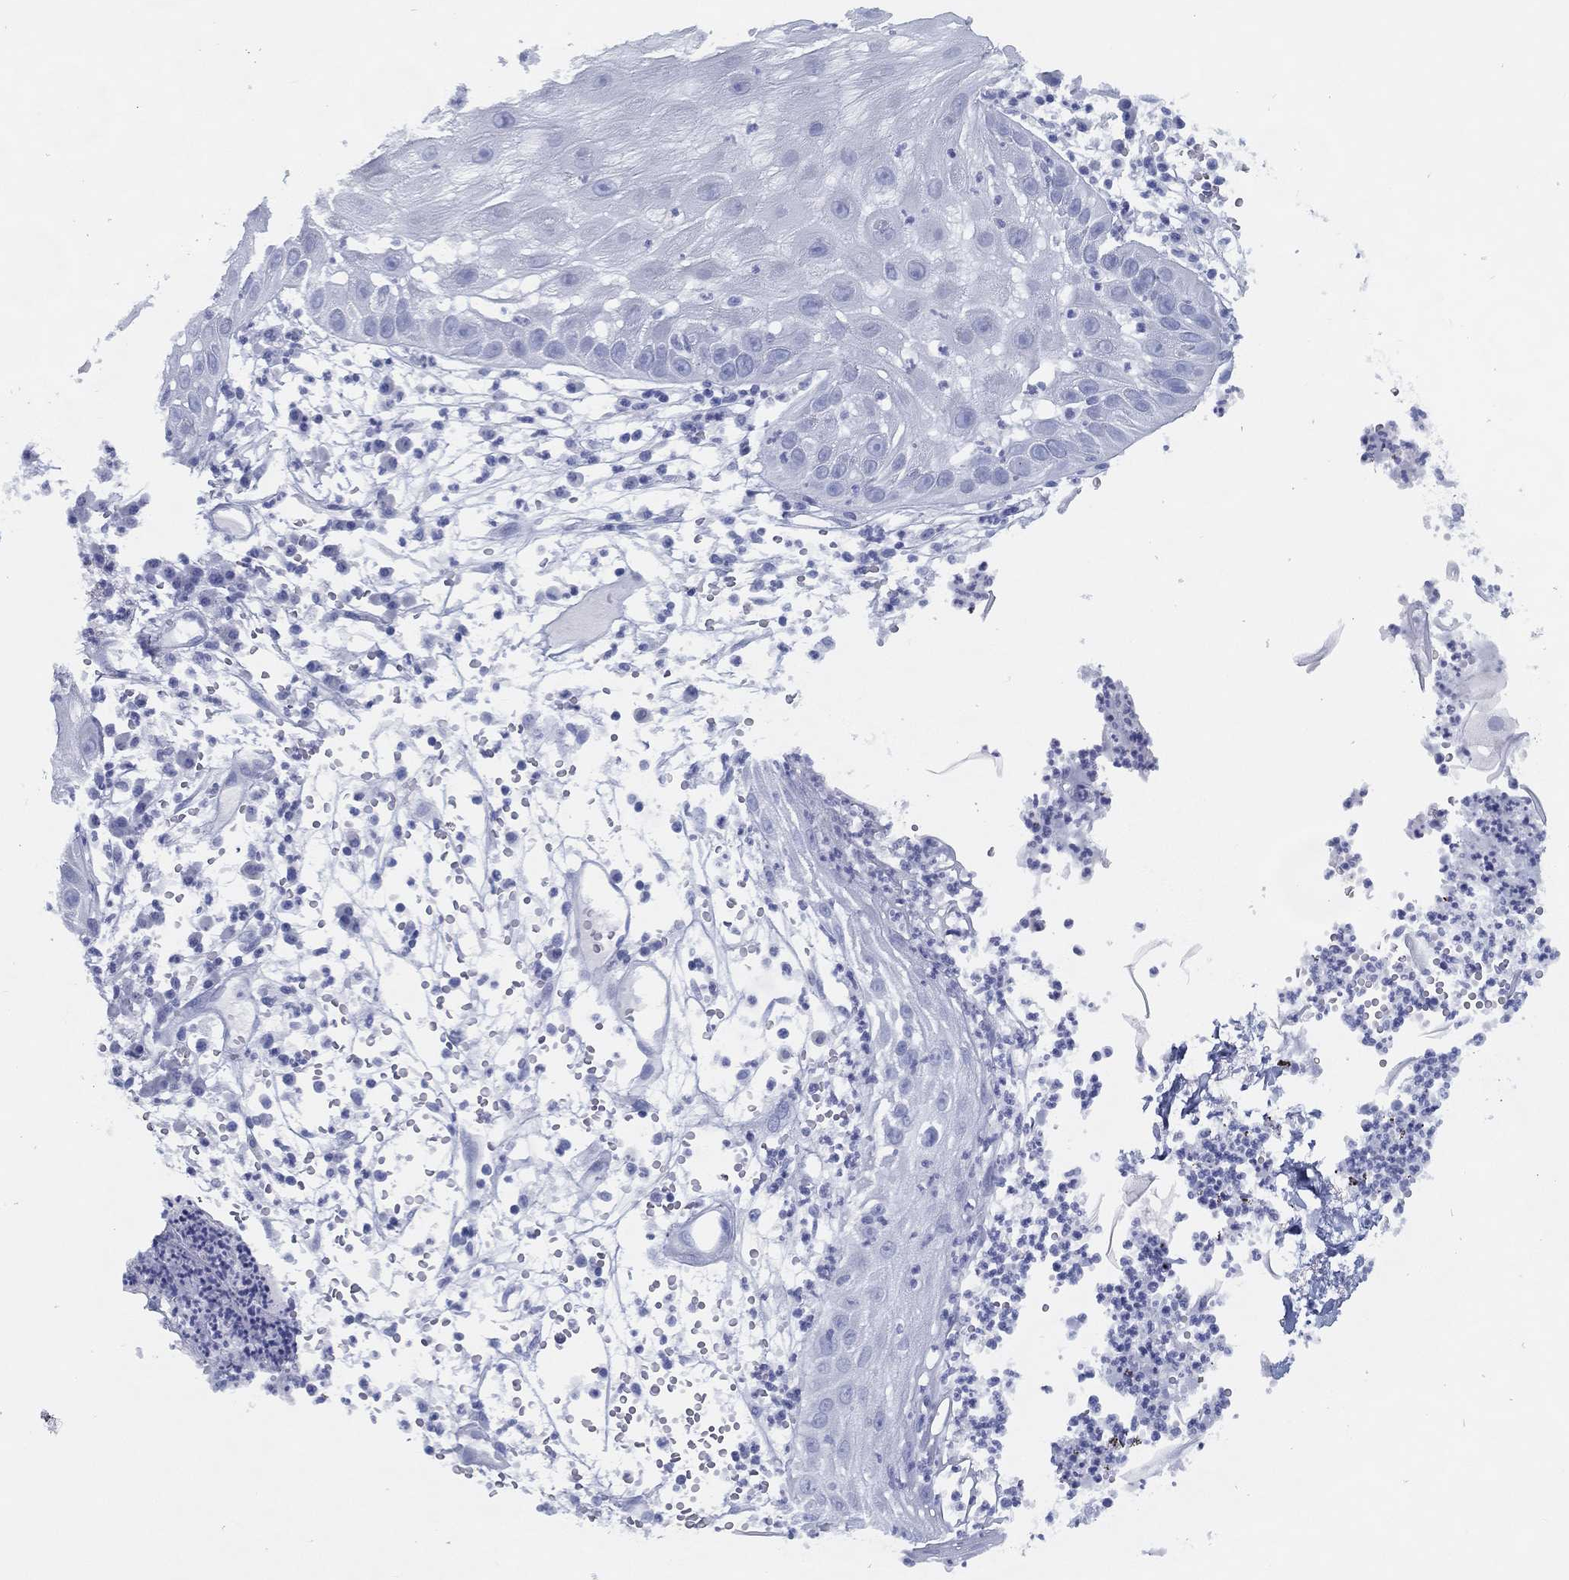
{"staining": {"intensity": "negative", "quantity": "none", "location": "none"}, "tissue": "skin cancer", "cell_type": "Tumor cells", "image_type": "cancer", "snomed": [{"axis": "morphology", "description": "Normal tissue, NOS"}, {"axis": "morphology", "description": "Squamous cell carcinoma, NOS"}, {"axis": "topography", "description": "Skin"}], "caption": "This is a micrograph of immunohistochemistry staining of skin cancer (squamous cell carcinoma), which shows no expression in tumor cells.", "gene": "TMEM252", "patient": {"sex": "male", "age": 79}}